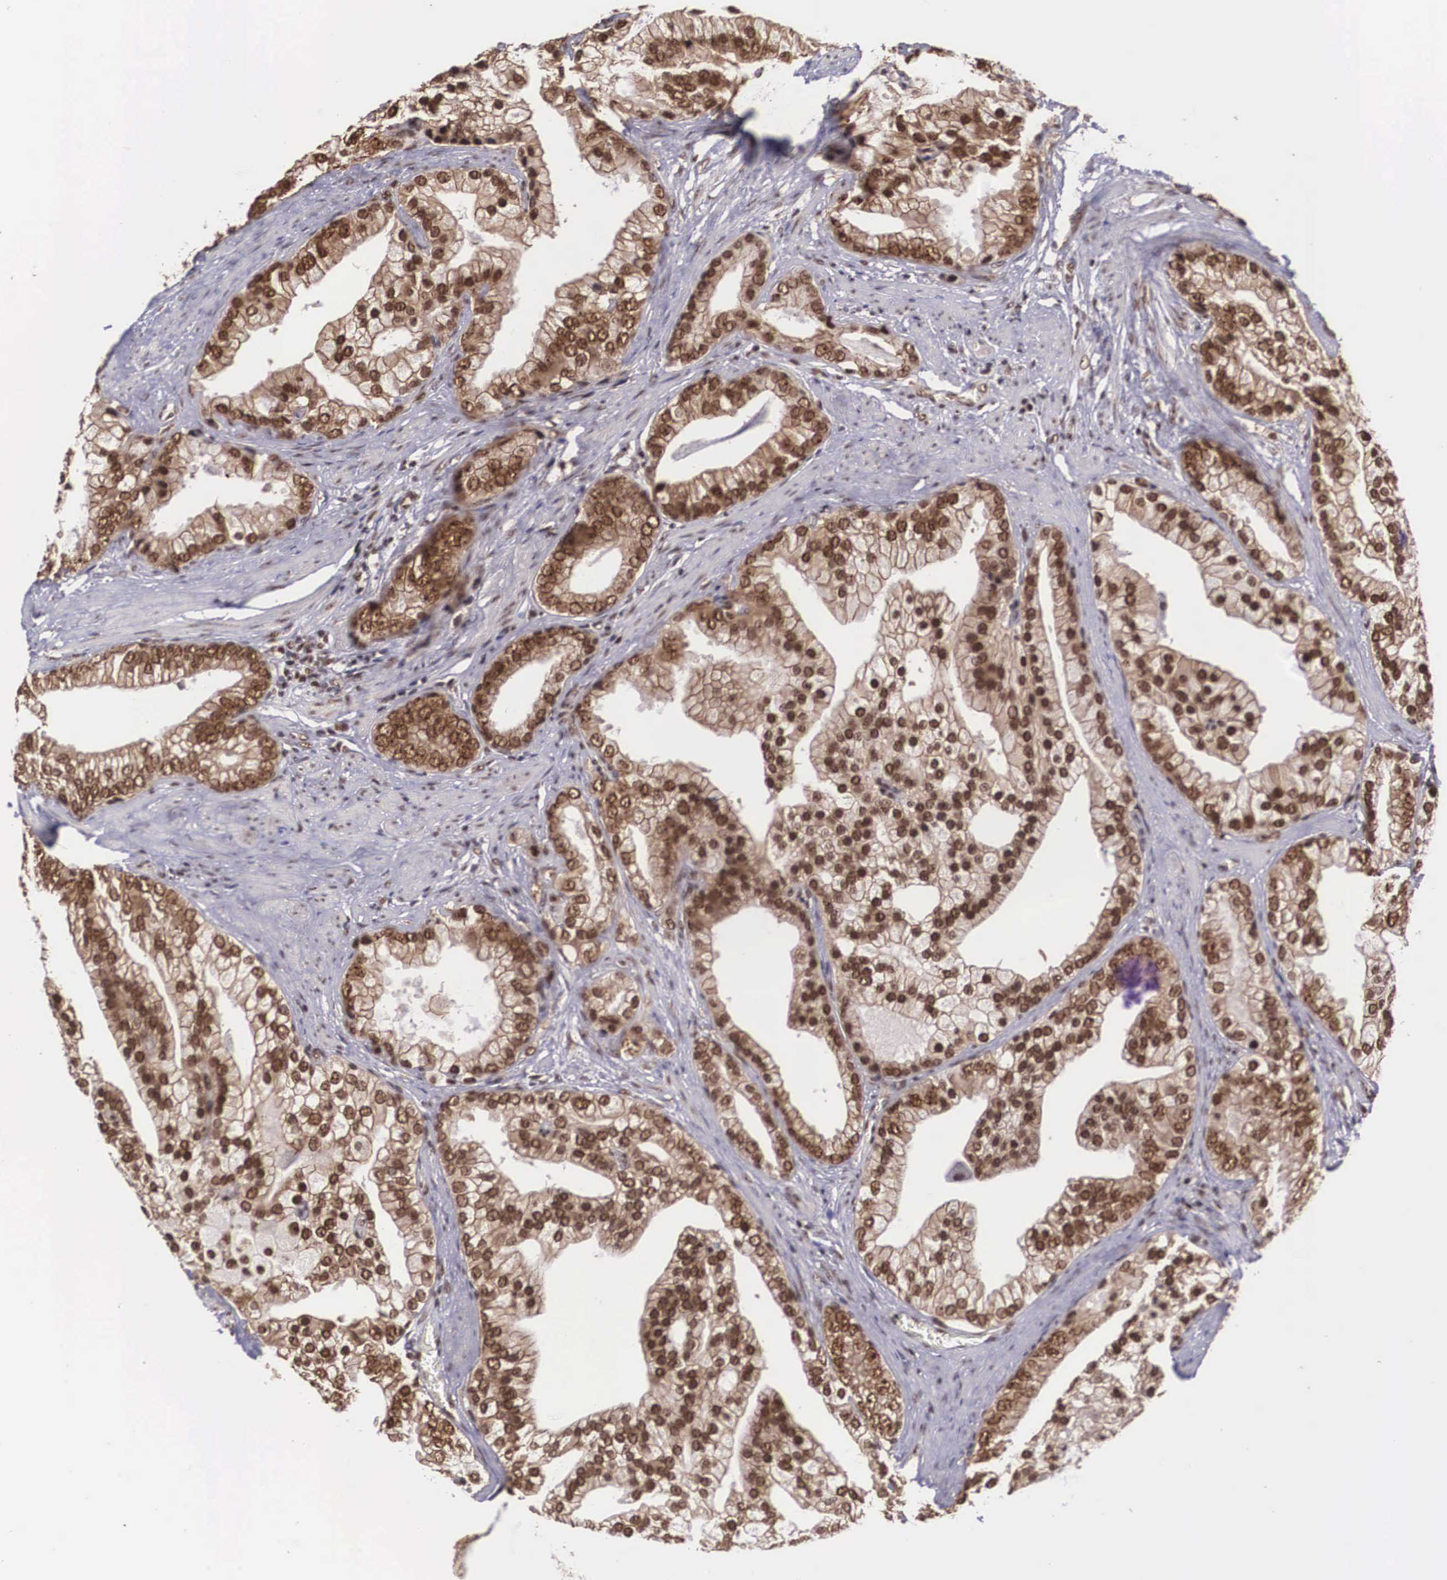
{"staining": {"intensity": "strong", "quantity": ">75%", "location": "cytoplasmic/membranous,nuclear"}, "tissue": "prostate cancer", "cell_type": "Tumor cells", "image_type": "cancer", "snomed": [{"axis": "morphology", "description": "Adenocarcinoma, Medium grade"}, {"axis": "topography", "description": "Prostate"}], "caption": "Immunohistochemistry (IHC) staining of prostate cancer, which exhibits high levels of strong cytoplasmic/membranous and nuclear staining in approximately >75% of tumor cells indicating strong cytoplasmic/membranous and nuclear protein staining. The staining was performed using DAB (brown) for protein detection and nuclei were counterstained in hematoxylin (blue).", "gene": "POLR2F", "patient": {"sex": "male", "age": 65}}